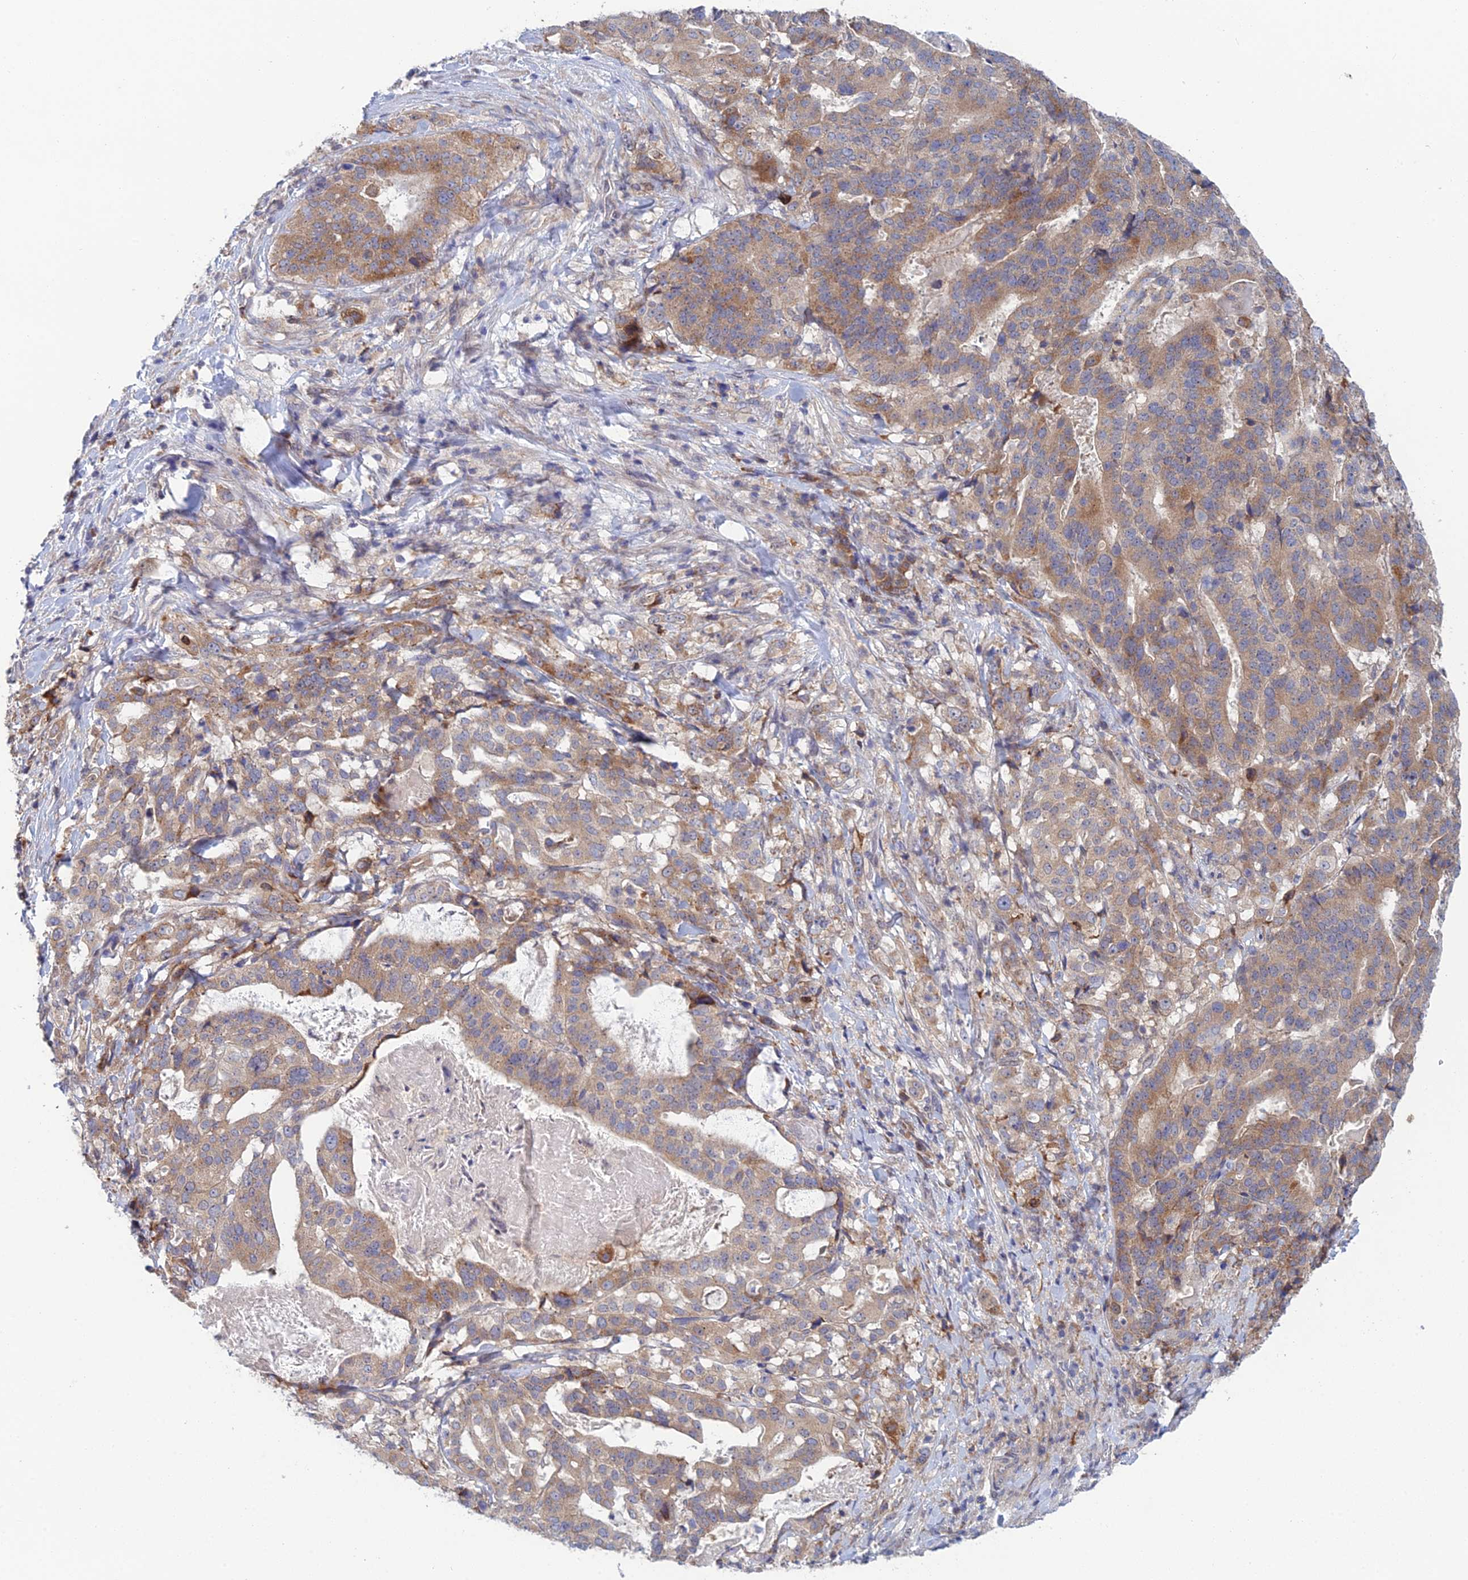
{"staining": {"intensity": "weak", "quantity": ">75%", "location": "cytoplasmic/membranous"}, "tissue": "stomach cancer", "cell_type": "Tumor cells", "image_type": "cancer", "snomed": [{"axis": "morphology", "description": "Adenocarcinoma, NOS"}, {"axis": "topography", "description": "Stomach"}], "caption": "A low amount of weak cytoplasmic/membranous expression is present in approximately >75% of tumor cells in stomach adenocarcinoma tissue.", "gene": "SRA1", "patient": {"sex": "male", "age": 48}}